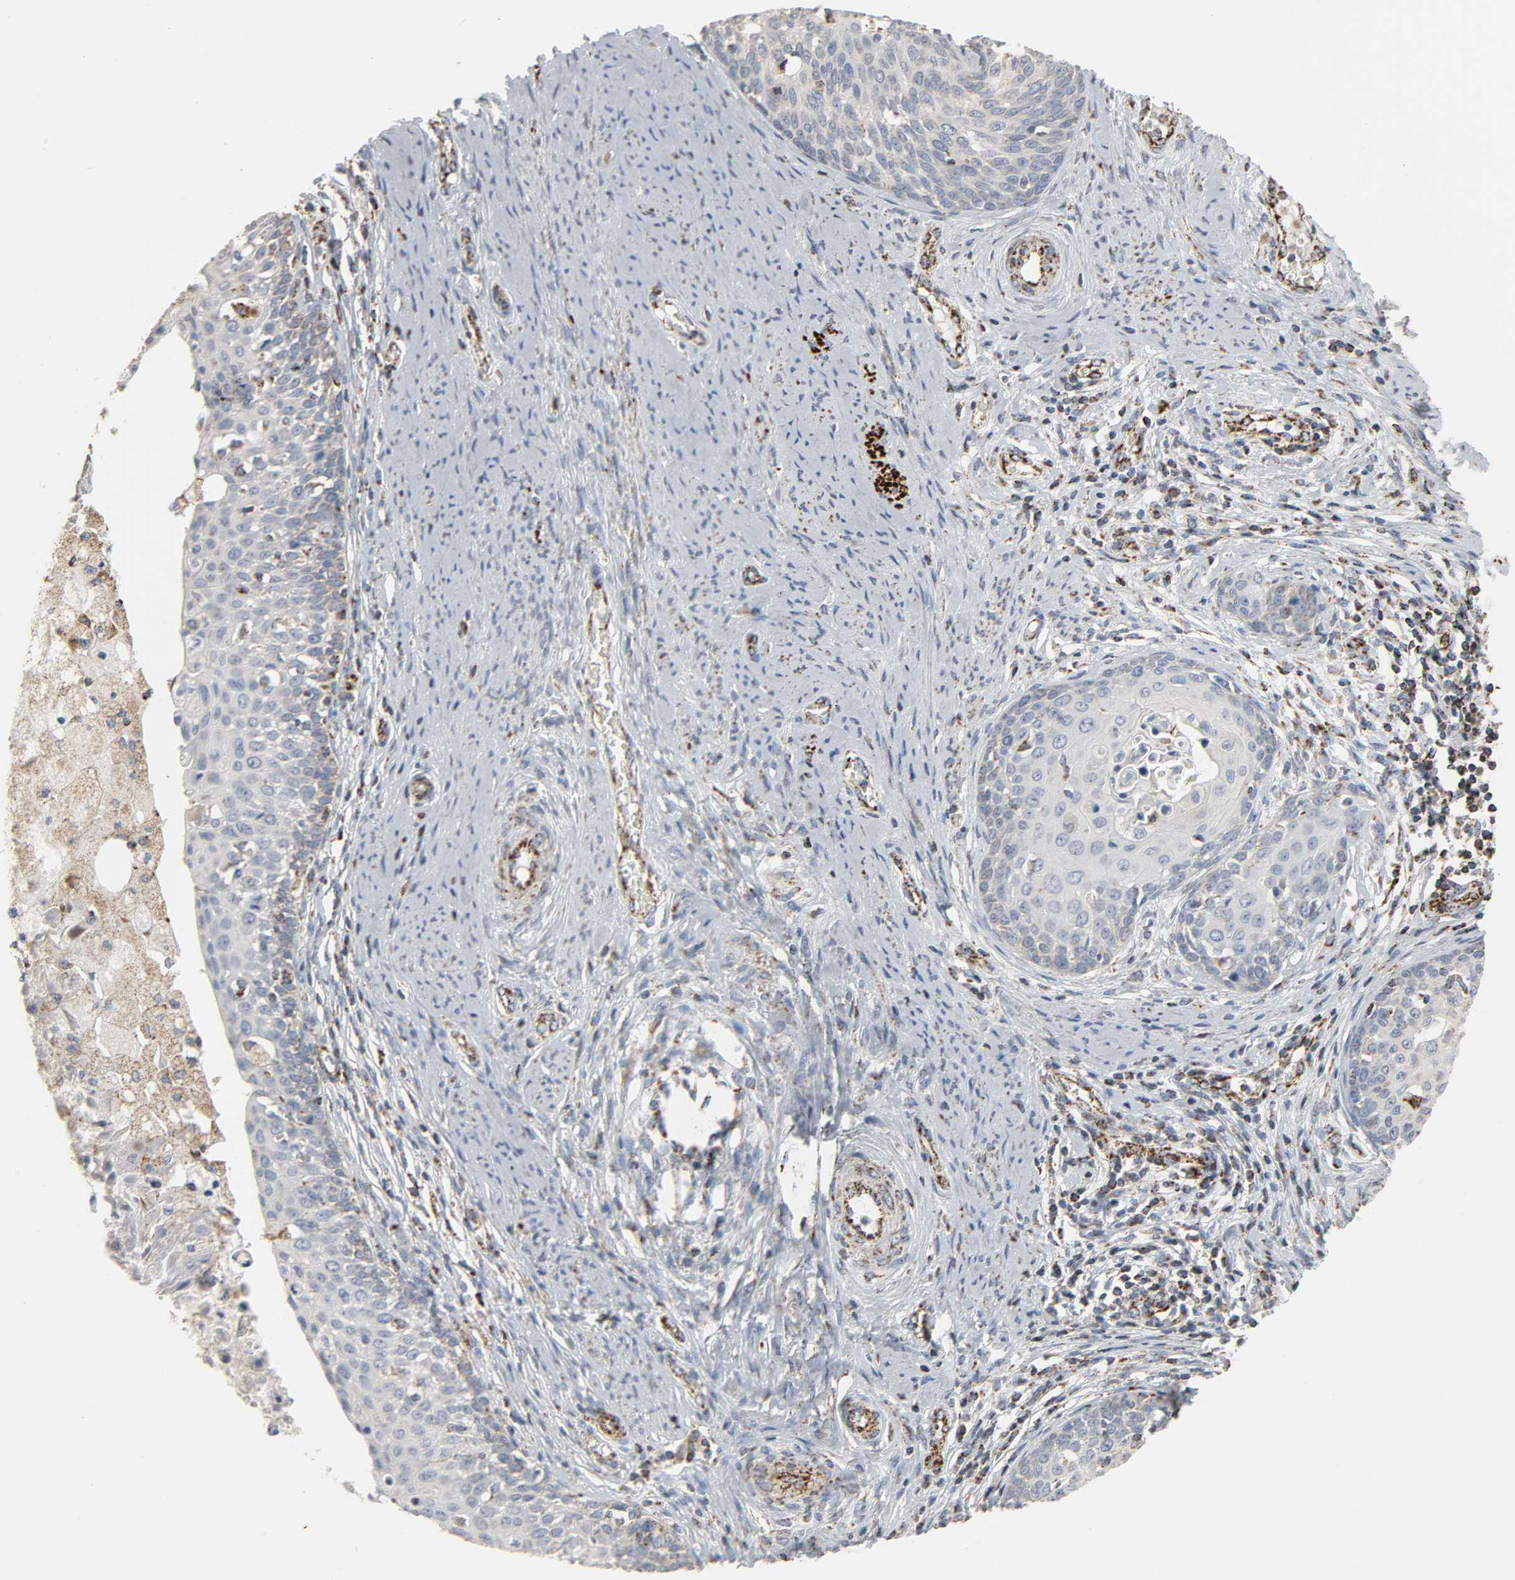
{"staining": {"intensity": "weak", "quantity": "<25%", "location": "cytoplasmic/membranous"}, "tissue": "cervical cancer", "cell_type": "Tumor cells", "image_type": "cancer", "snomed": [{"axis": "morphology", "description": "Squamous cell carcinoma, NOS"}, {"axis": "morphology", "description": "Adenocarcinoma, NOS"}, {"axis": "topography", "description": "Cervix"}], "caption": "Human squamous cell carcinoma (cervical) stained for a protein using immunohistochemistry demonstrates no expression in tumor cells.", "gene": "ACAT1", "patient": {"sex": "female", "age": 52}}